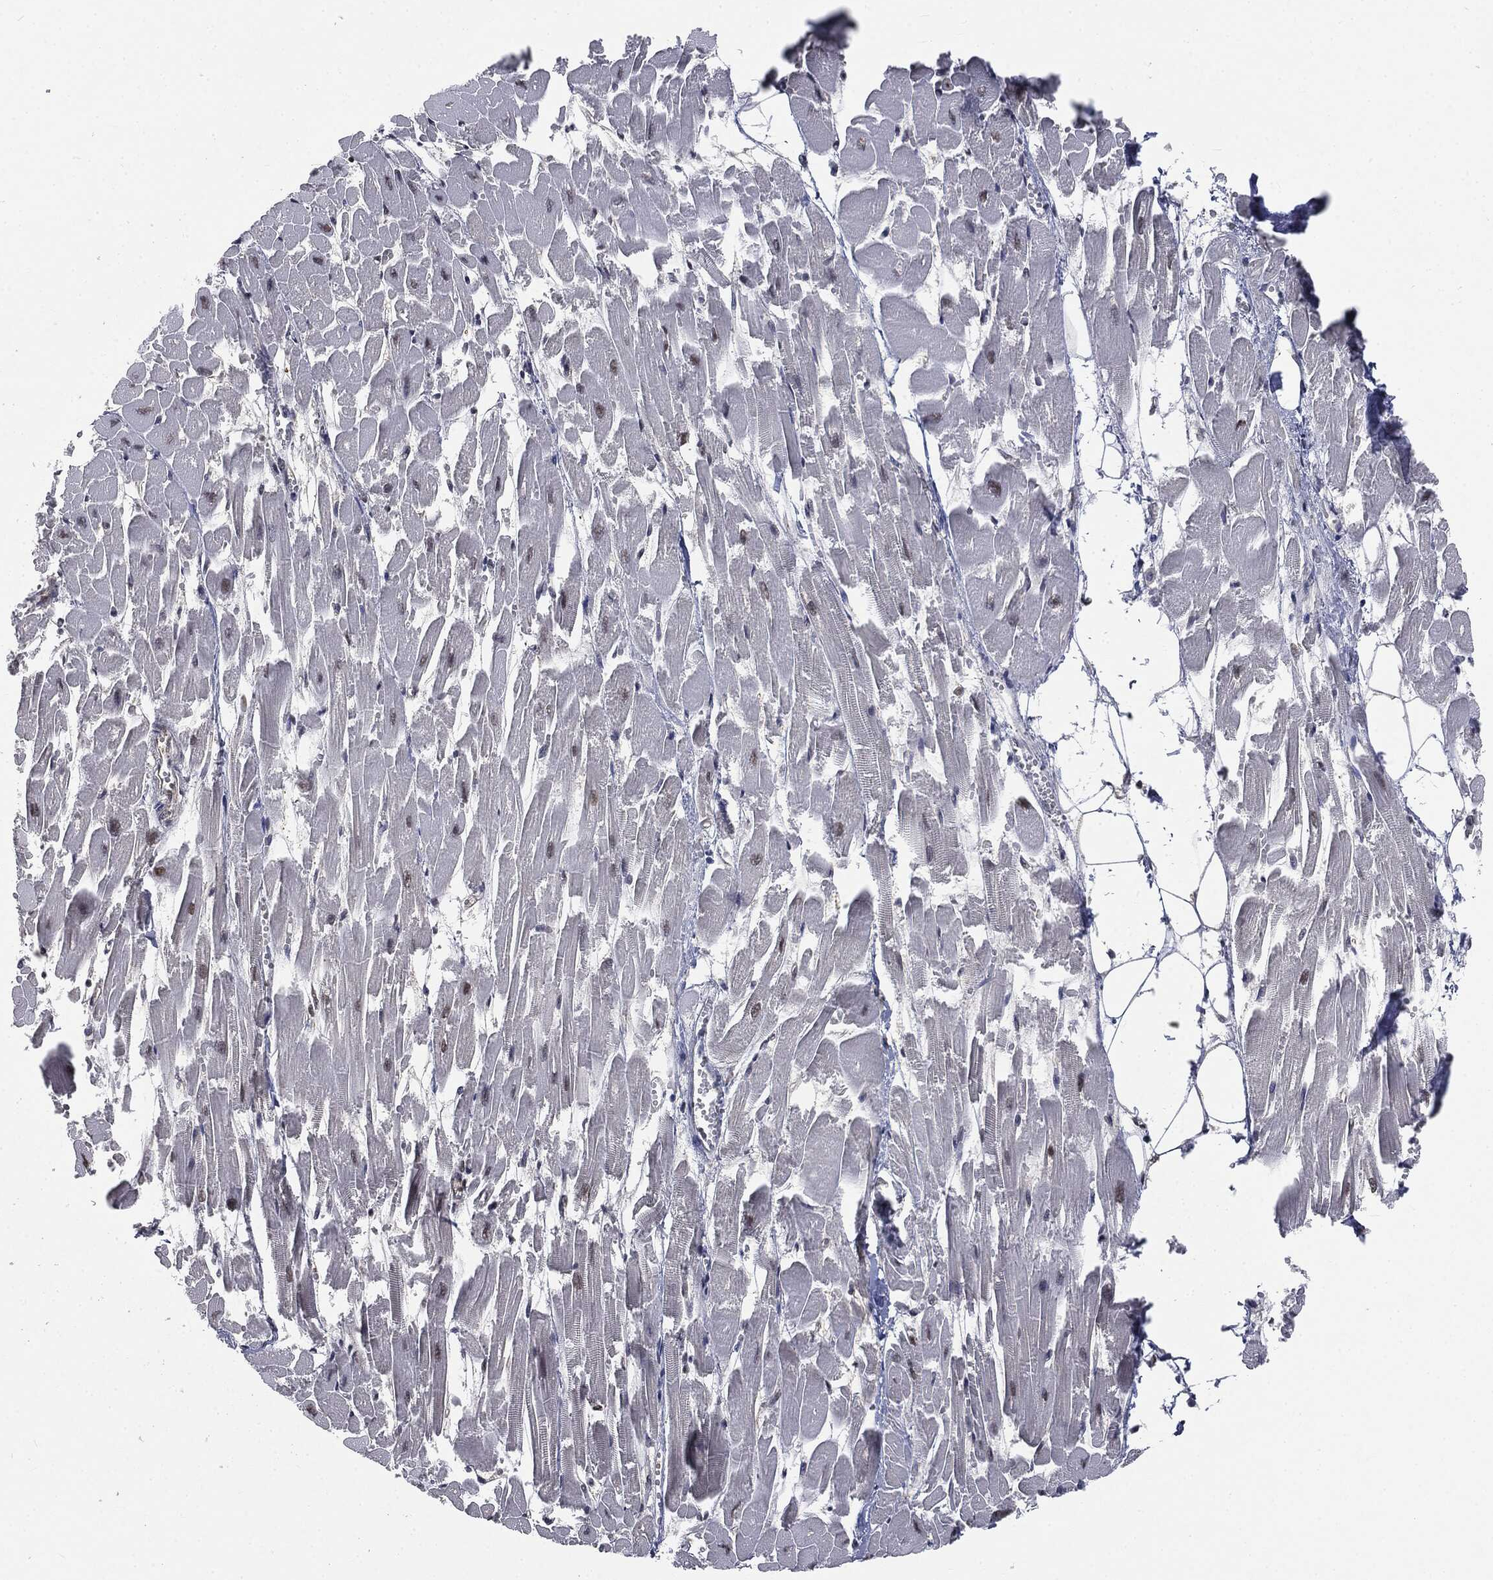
{"staining": {"intensity": "strong", "quantity": "<25%", "location": "nuclear"}, "tissue": "heart muscle", "cell_type": "Cardiomyocytes", "image_type": "normal", "snomed": [{"axis": "morphology", "description": "Normal tissue, NOS"}, {"axis": "topography", "description": "Heart"}], "caption": "This histopathology image reveals immunohistochemistry staining of unremarkable heart muscle, with medium strong nuclear staining in approximately <25% of cardiomyocytes.", "gene": "SHLD2", "patient": {"sex": "female", "age": 52}}